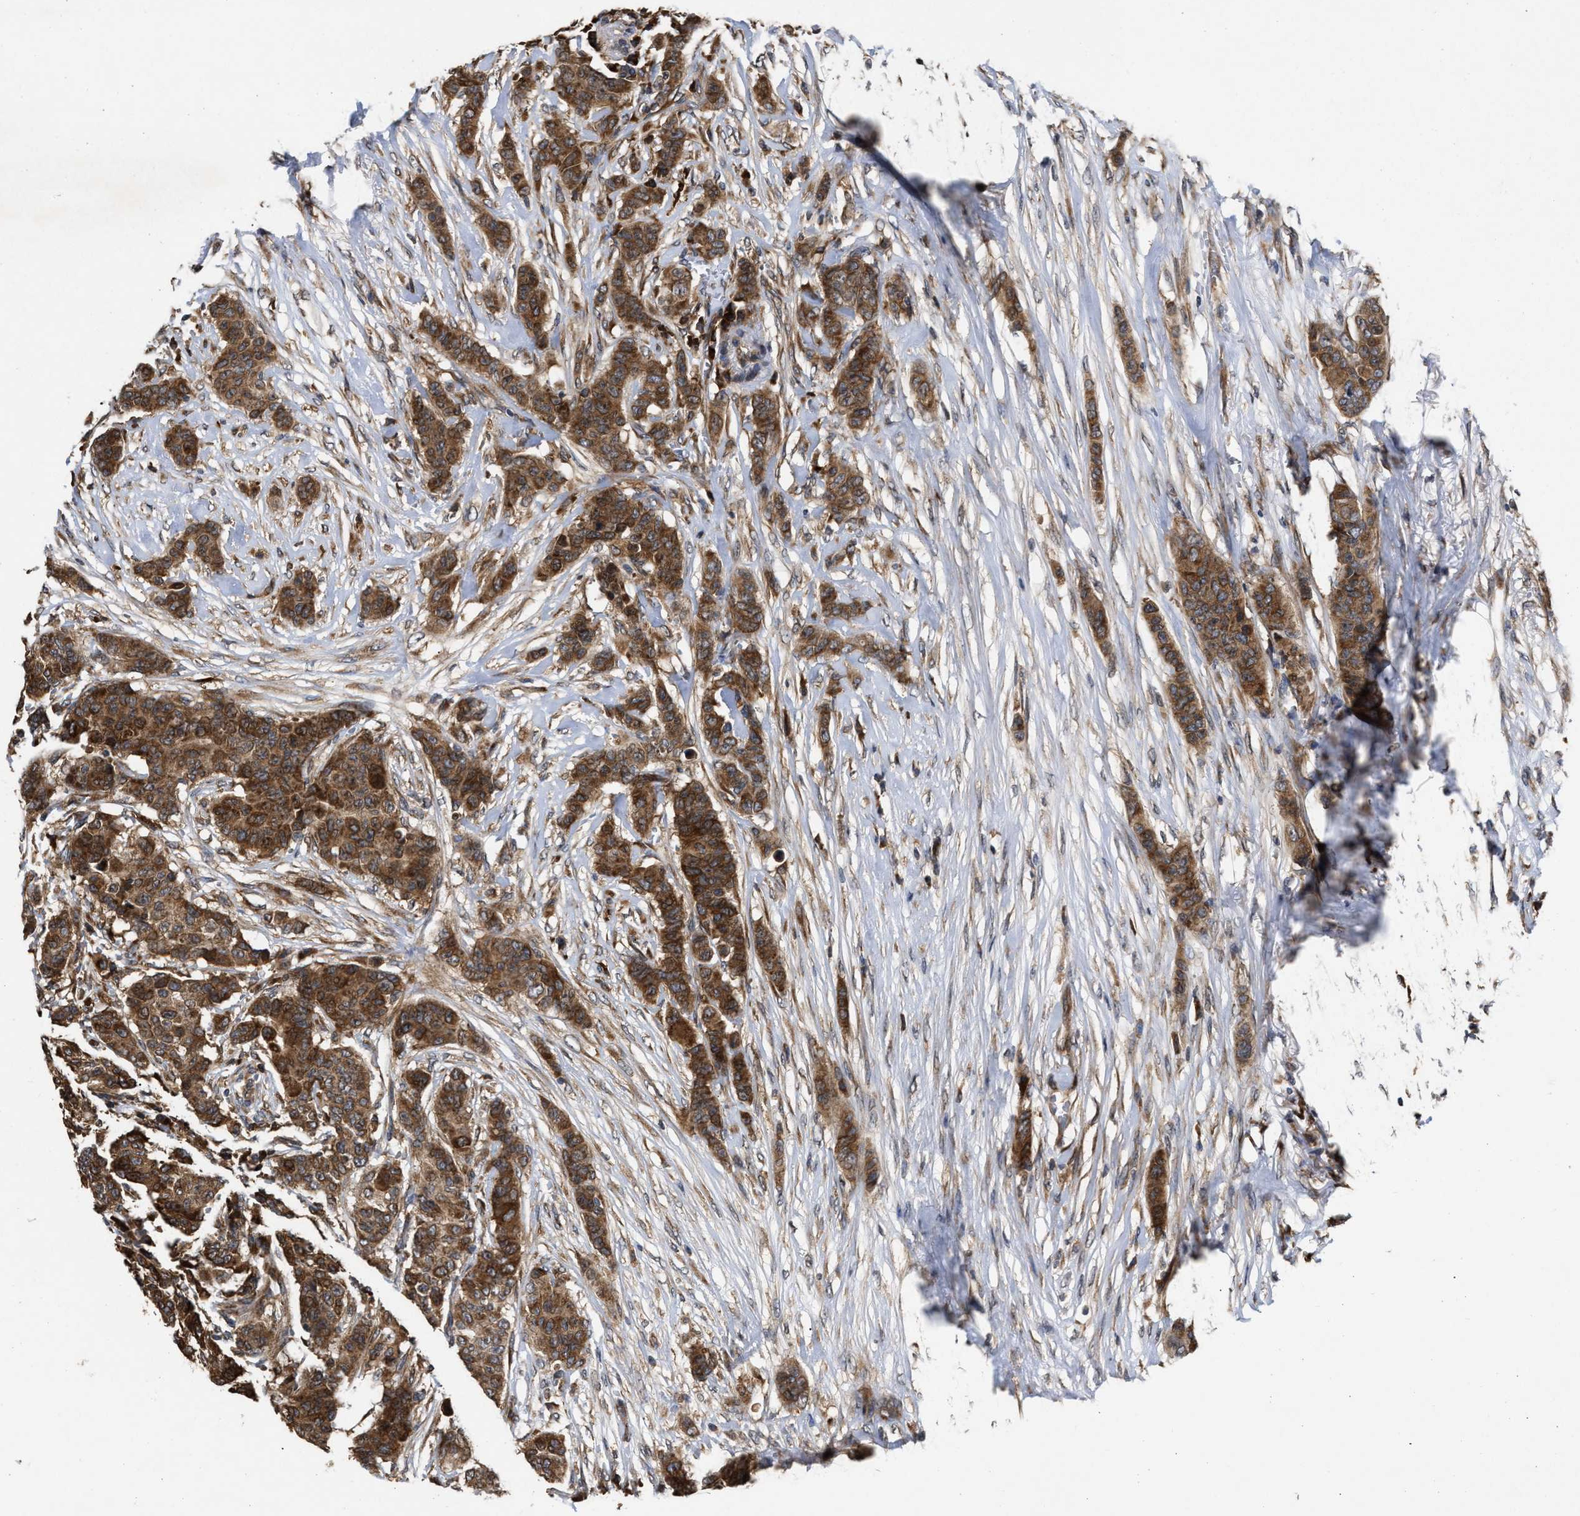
{"staining": {"intensity": "strong", "quantity": ">75%", "location": "cytoplasmic/membranous"}, "tissue": "breast cancer", "cell_type": "Tumor cells", "image_type": "cancer", "snomed": [{"axis": "morphology", "description": "Duct carcinoma"}, {"axis": "topography", "description": "Breast"}], "caption": "Immunohistochemical staining of human breast intraductal carcinoma reveals high levels of strong cytoplasmic/membranous protein expression in approximately >75% of tumor cells. Nuclei are stained in blue.", "gene": "SAR1A", "patient": {"sex": "female", "age": 40}}